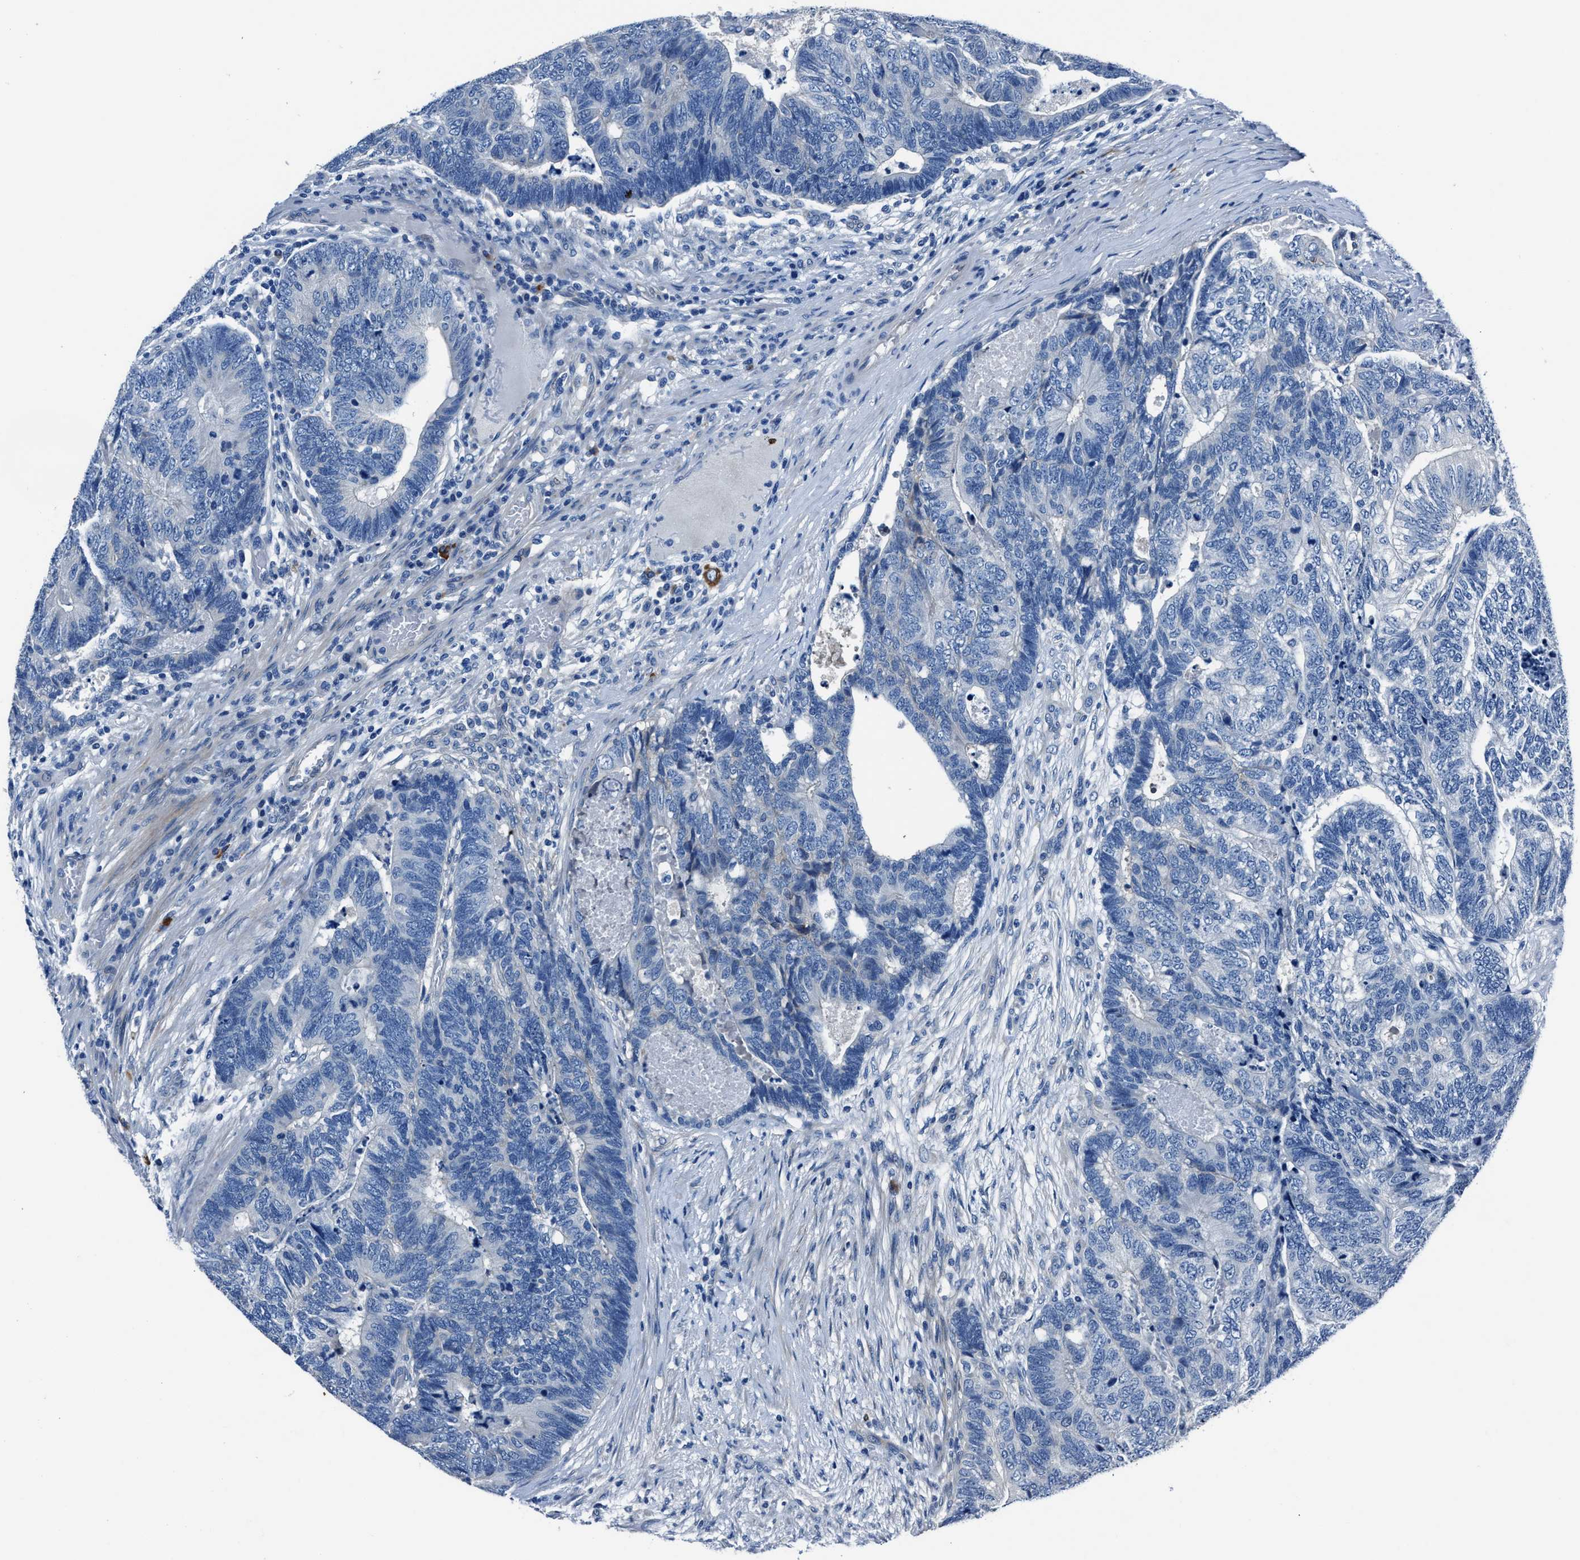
{"staining": {"intensity": "negative", "quantity": "none", "location": "none"}, "tissue": "colorectal cancer", "cell_type": "Tumor cells", "image_type": "cancer", "snomed": [{"axis": "morphology", "description": "Adenocarcinoma, NOS"}, {"axis": "topography", "description": "Colon"}], "caption": "IHC of human colorectal cancer demonstrates no expression in tumor cells.", "gene": "NACAD", "patient": {"sex": "female", "age": 67}}